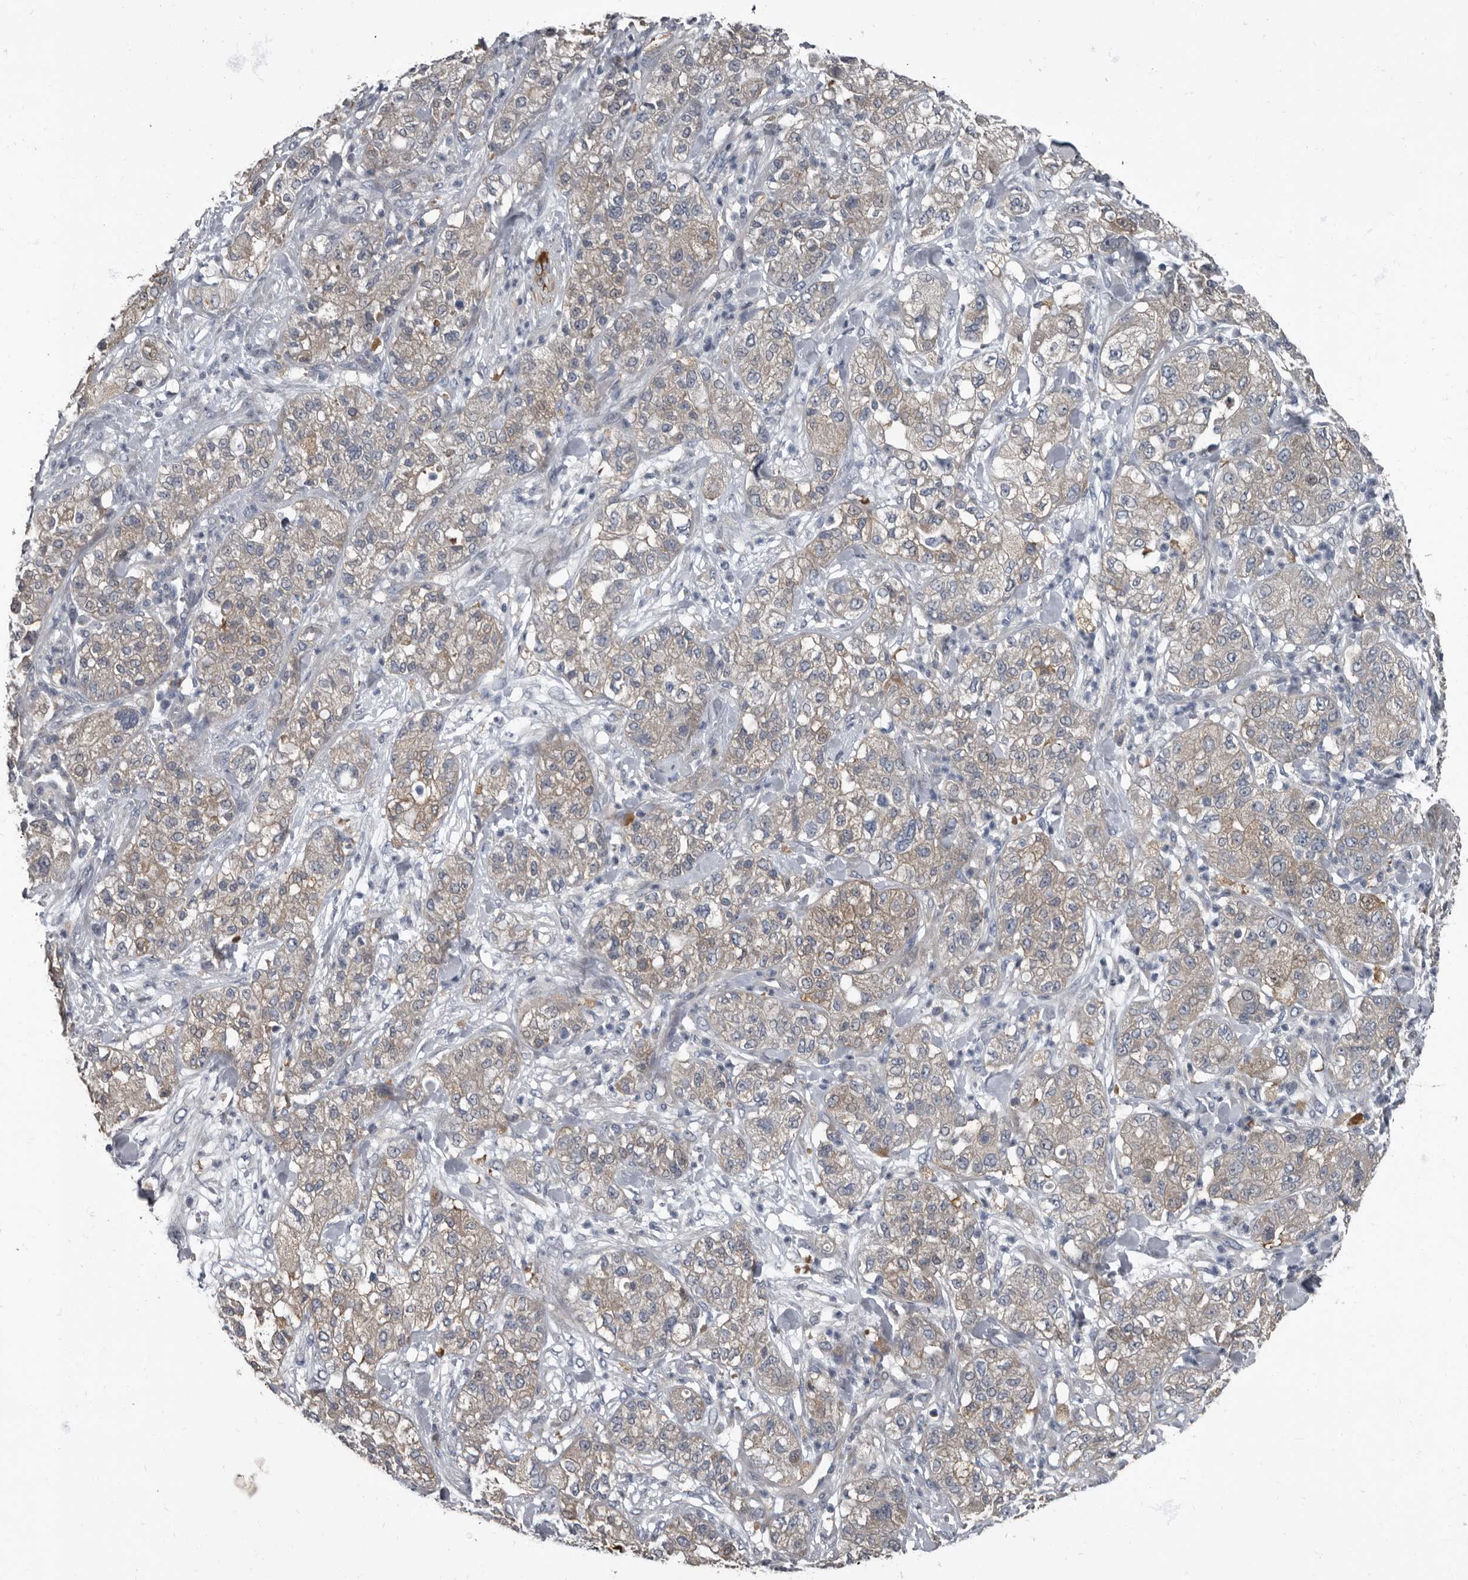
{"staining": {"intensity": "weak", "quantity": "<25%", "location": "cytoplasmic/membranous"}, "tissue": "pancreatic cancer", "cell_type": "Tumor cells", "image_type": "cancer", "snomed": [{"axis": "morphology", "description": "Adenocarcinoma, NOS"}, {"axis": "topography", "description": "Pancreas"}], "caption": "Photomicrograph shows no significant protein expression in tumor cells of pancreatic cancer. (Stains: DAB (3,3'-diaminobenzidine) IHC with hematoxylin counter stain, Microscopy: brightfield microscopy at high magnification).", "gene": "TPD52L1", "patient": {"sex": "female", "age": 78}}